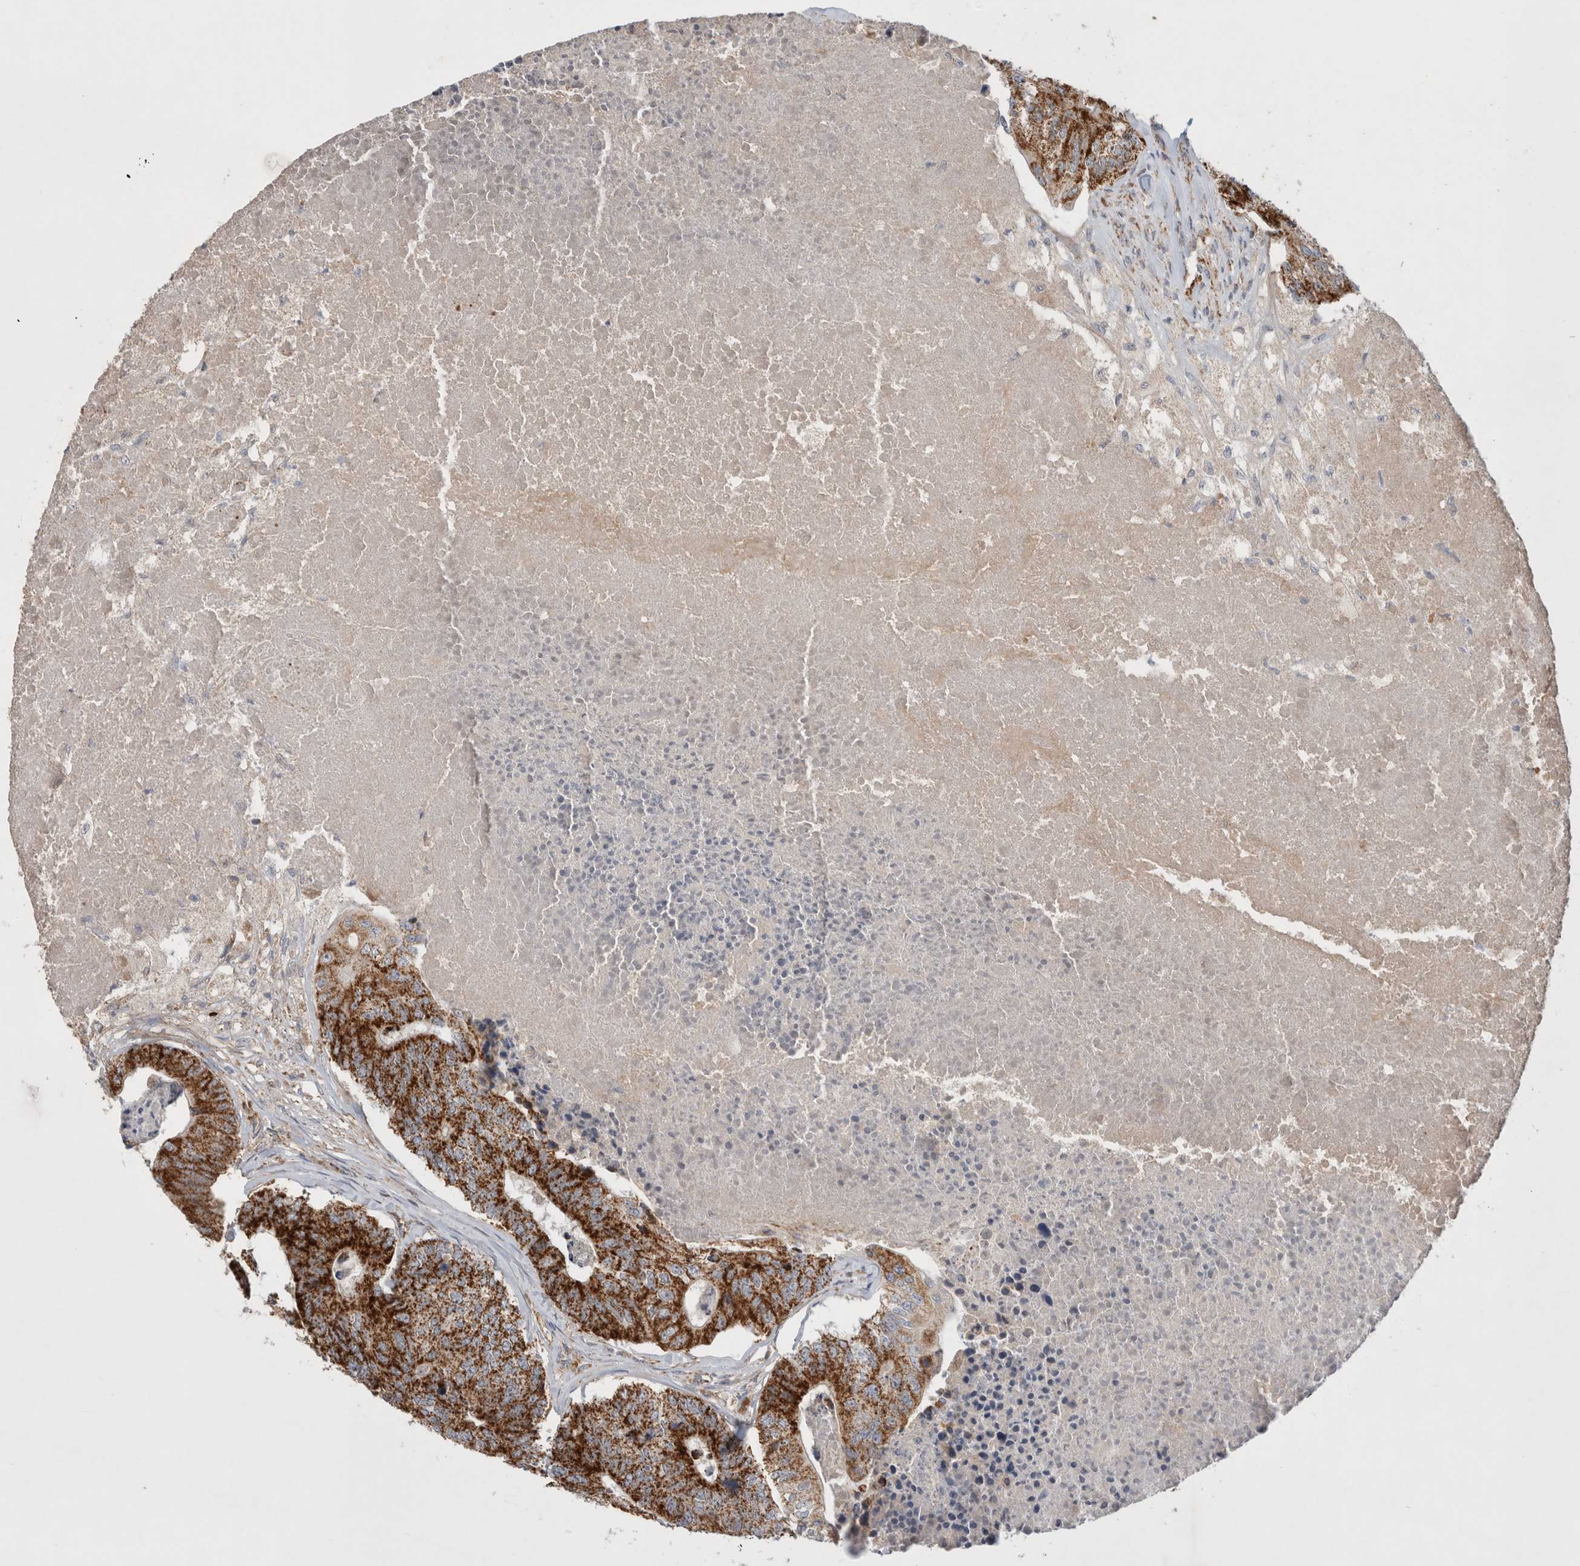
{"staining": {"intensity": "strong", "quantity": ">75%", "location": "cytoplasmic/membranous"}, "tissue": "colorectal cancer", "cell_type": "Tumor cells", "image_type": "cancer", "snomed": [{"axis": "morphology", "description": "Adenocarcinoma, NOS"}, {"axis": "topography", "description": "Colon"}], "caption": "This histopathology image exhibits immunohistochemistry (IHC) staining of colorectal cancer, with high strong cytoplasmic/membranous expression in about >75% of tumor cells.", "gene": "MRPS28", "patient": {"sex": "female", "age": 67}}